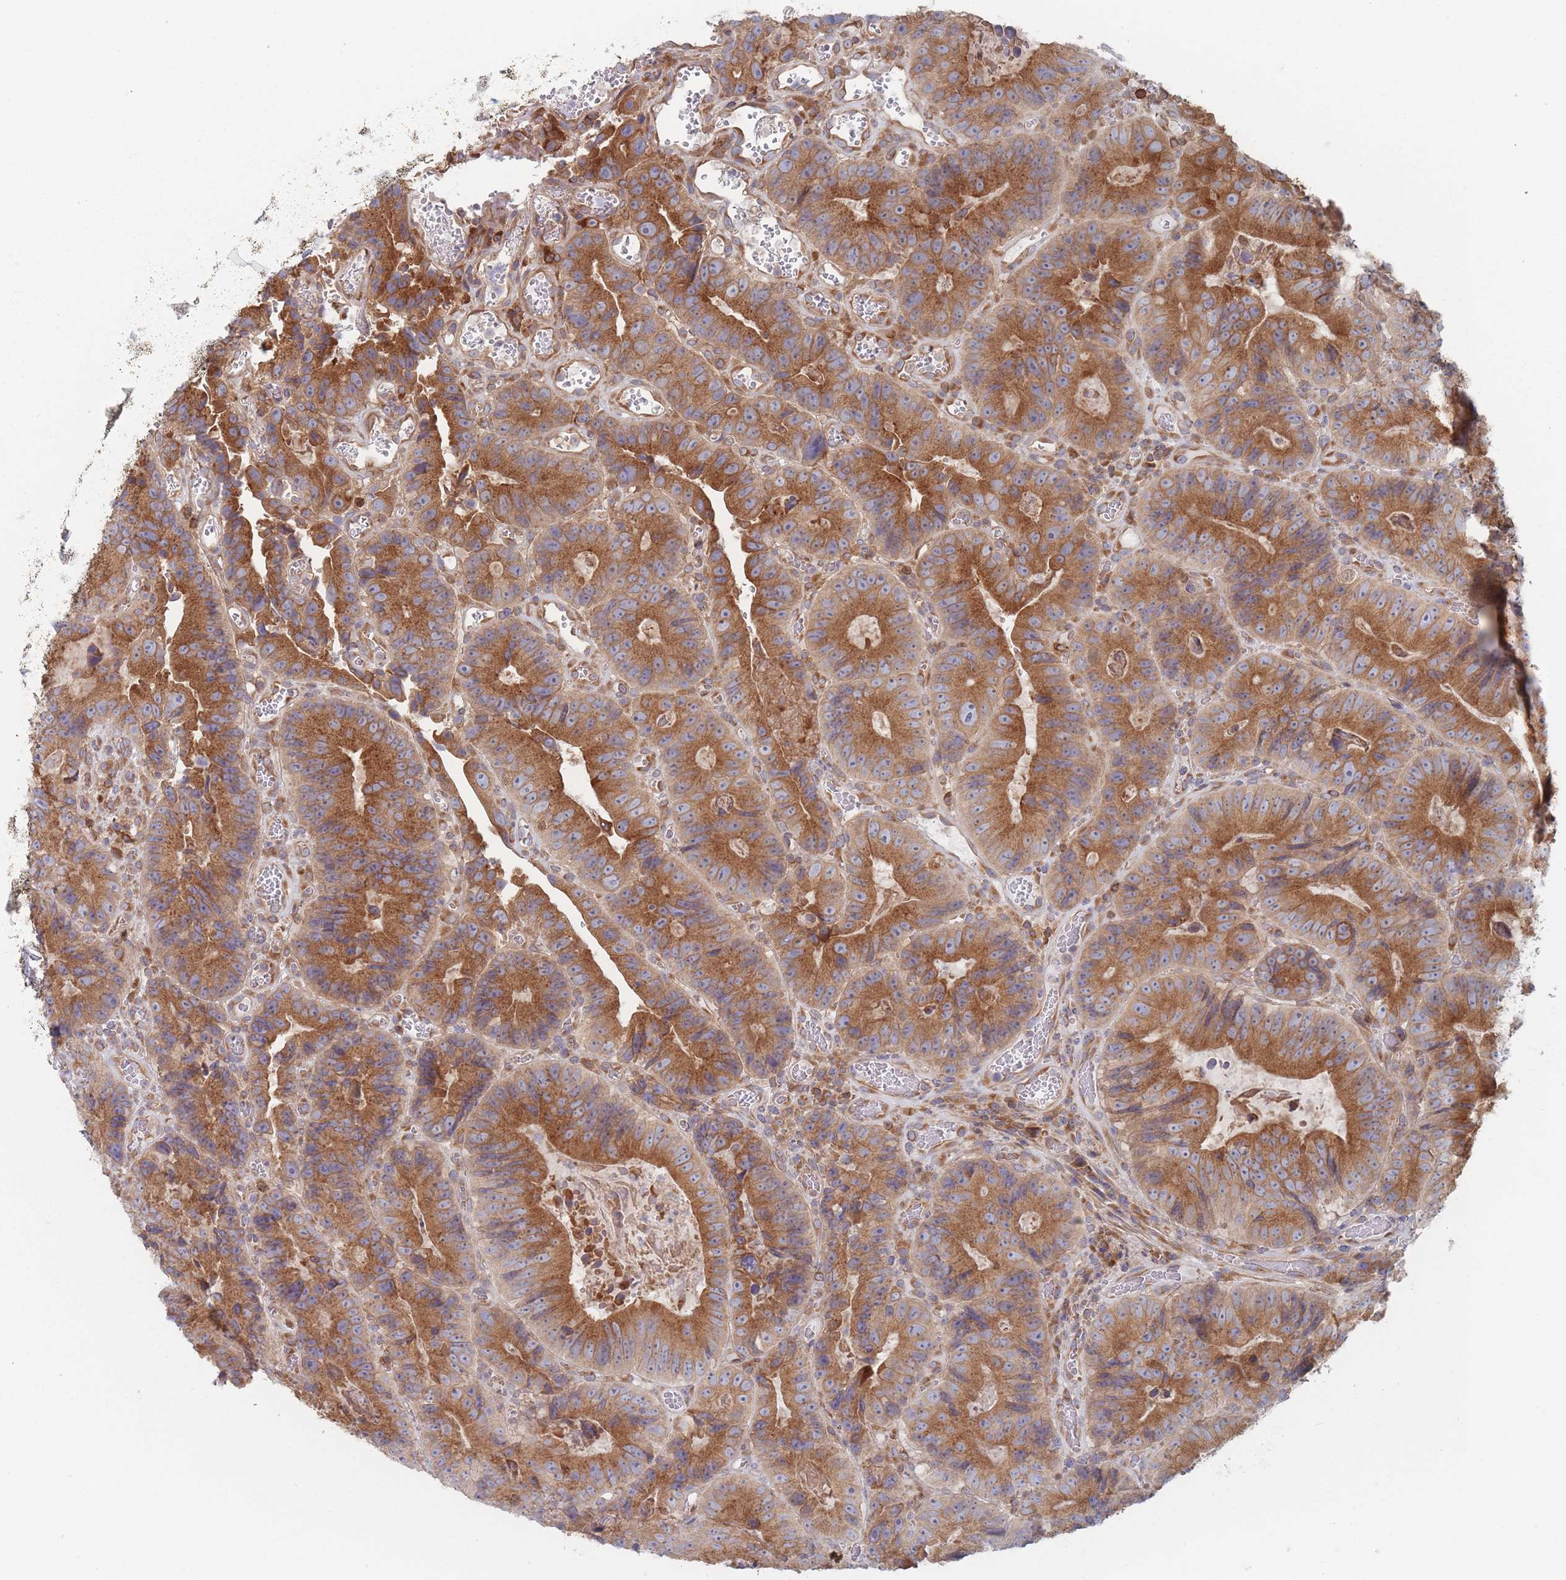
{"staining": {"intensity": "strong", "quantity": ">75%", "location": "cytoplasmic/membranous"}, "tissue": "colorectal cancer", "cell_type": "Tumor cells", "image_type": "cancer", "snomed": [{"axis": "morphology", "description": "Adenocarcinoma, NOS"}, {"axis": "topography", "description": "Colon"}], "caption": "Immunohistochemical staining of colorectal adenocarcinoma demonstrates high levels of strong cytoplasmic/membranous protein expression in about >75% of tumor cells.", "gene": "KDSR", "patient": {"sex": "female", "age": 86}}